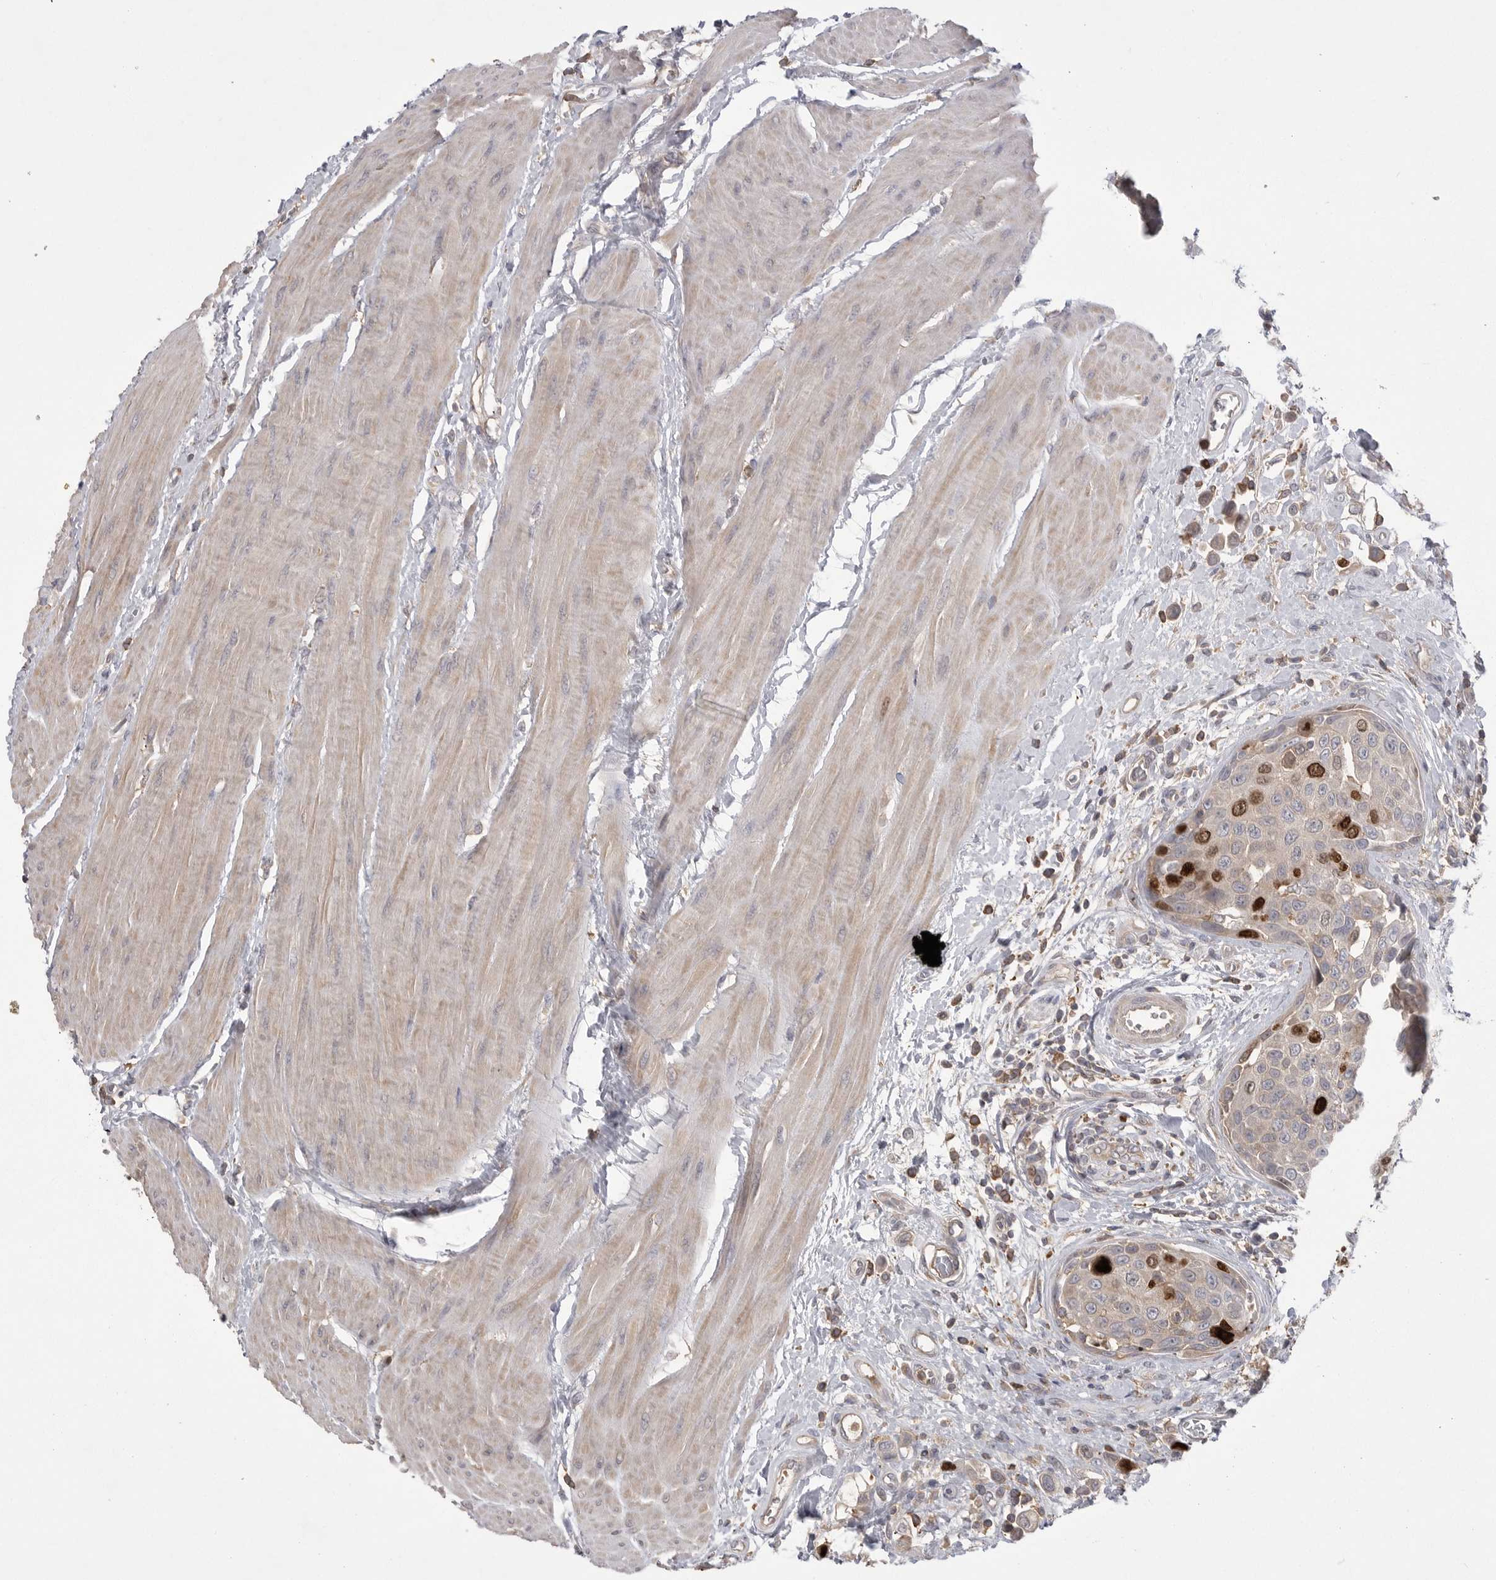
{"staining": {"intensity": "strong", "quantity": "<25%", "location": "nuclear"}, "tissue": "urothelial cancer", "cell_type": "Tumor cells", "image_type": "cancer", "snomed": [{"axis": "morphology", "description": "Urothelial carcinoma, High grade"}, {"axis": "topography", "description": "Urinary bladder"}], "caption": "High-grade urothelial carcinoma stained with a protein marker shows strong staining in tumor cells.", "gene": "TOP2A", "patient": {"sex": "male", "age": 50}}